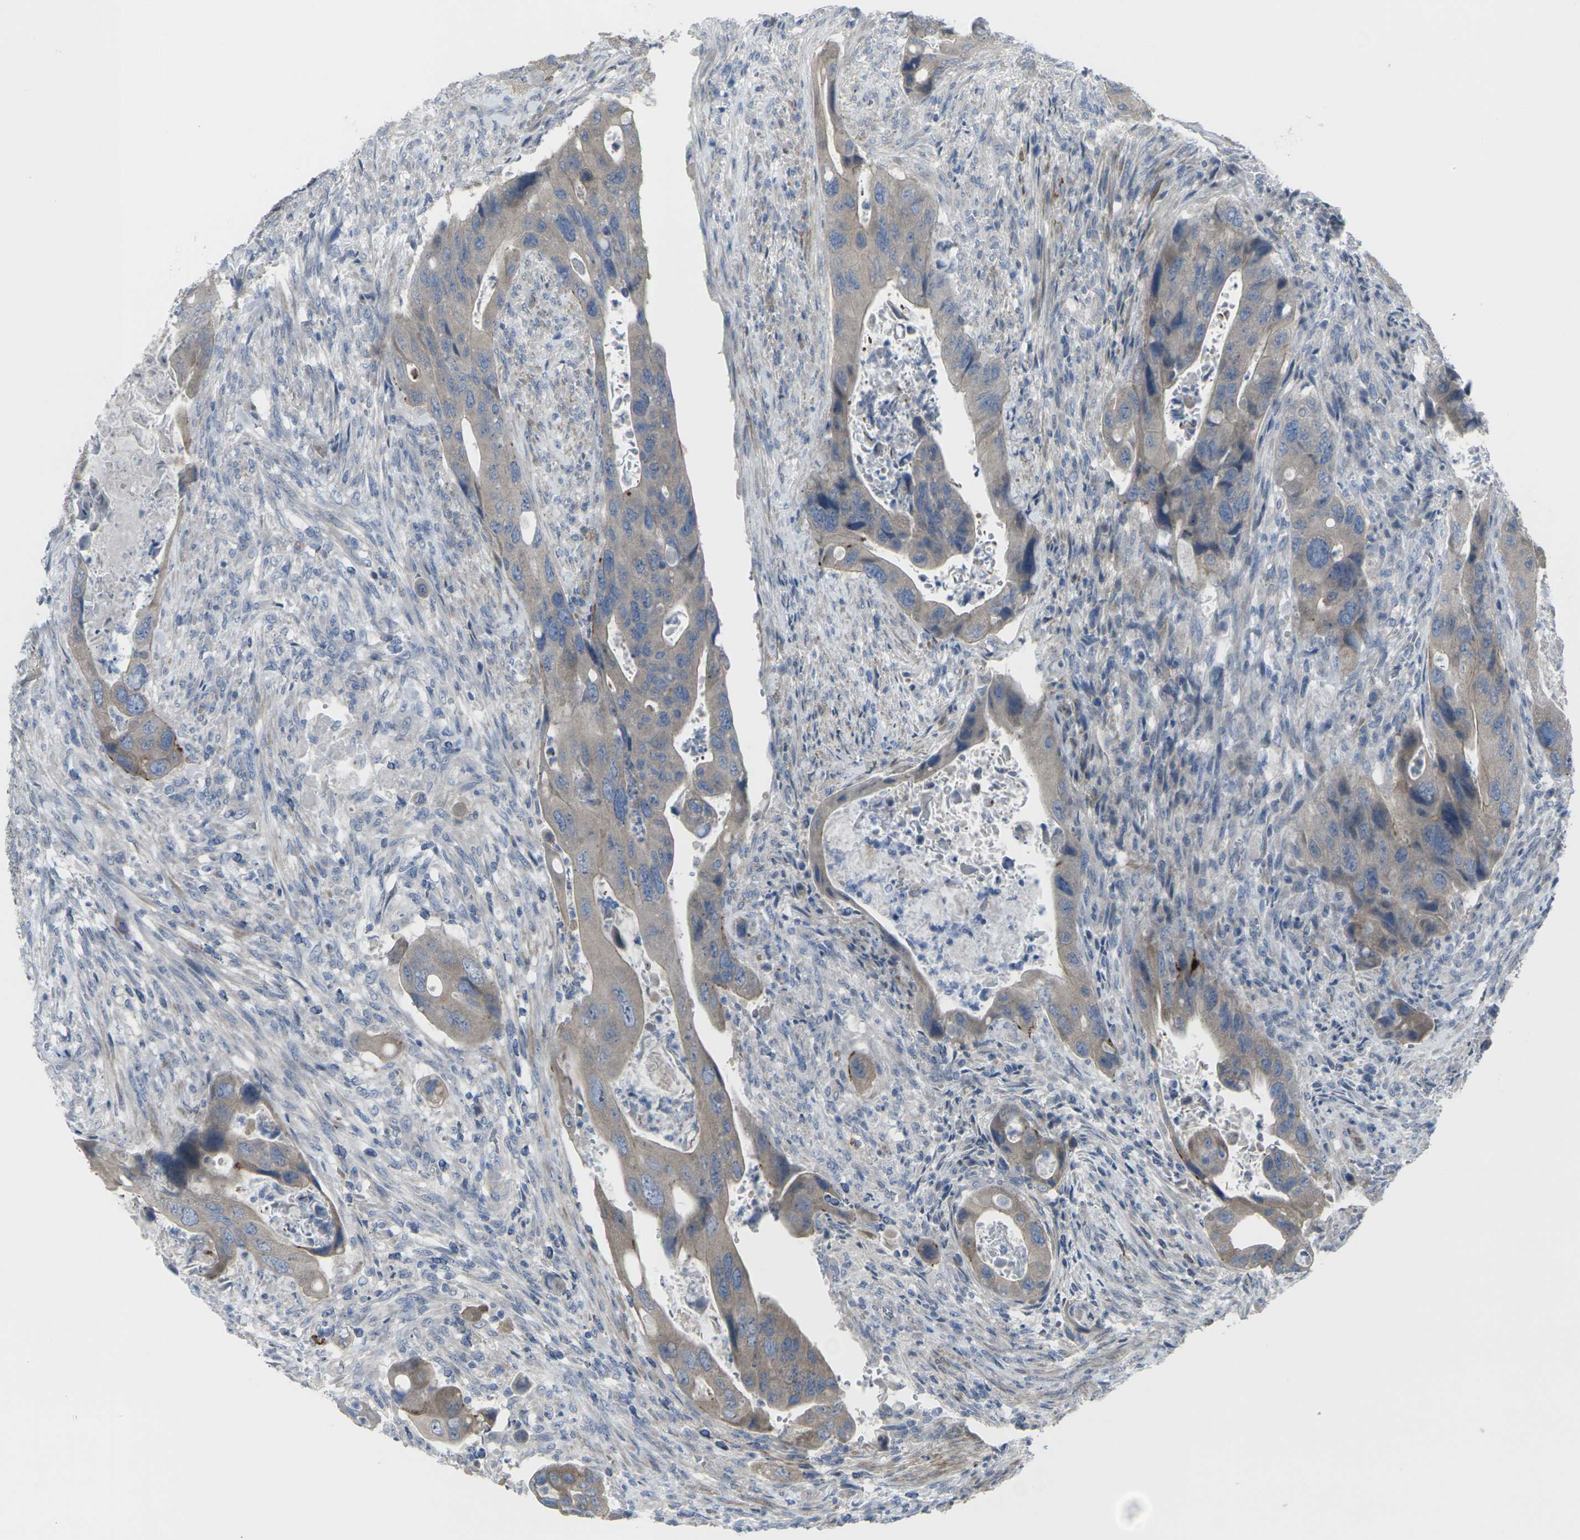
{"staining": {"intensity": "moderate", "quantity": ">75%", "location": "cytoplasmic/membranous"}, "tissue": "colorectal cancer", "cell_type": "Tumor cells", "image_type": "cancer", "snomed": [{"axis": "morphology", "description": "Adenocarcinoma, NOS"}, {"axis": "topography", "description": "Rectum"}], "caption": "There is medium levels of moderate cytoplasmic/membranous expression in tumor cells of colorectal cancer (adenocarcinoma), as demonstrated by immunohistochemical staining (brown color).", "gene": "CCR10", "patient": {"sex": "female", "age": 57}}